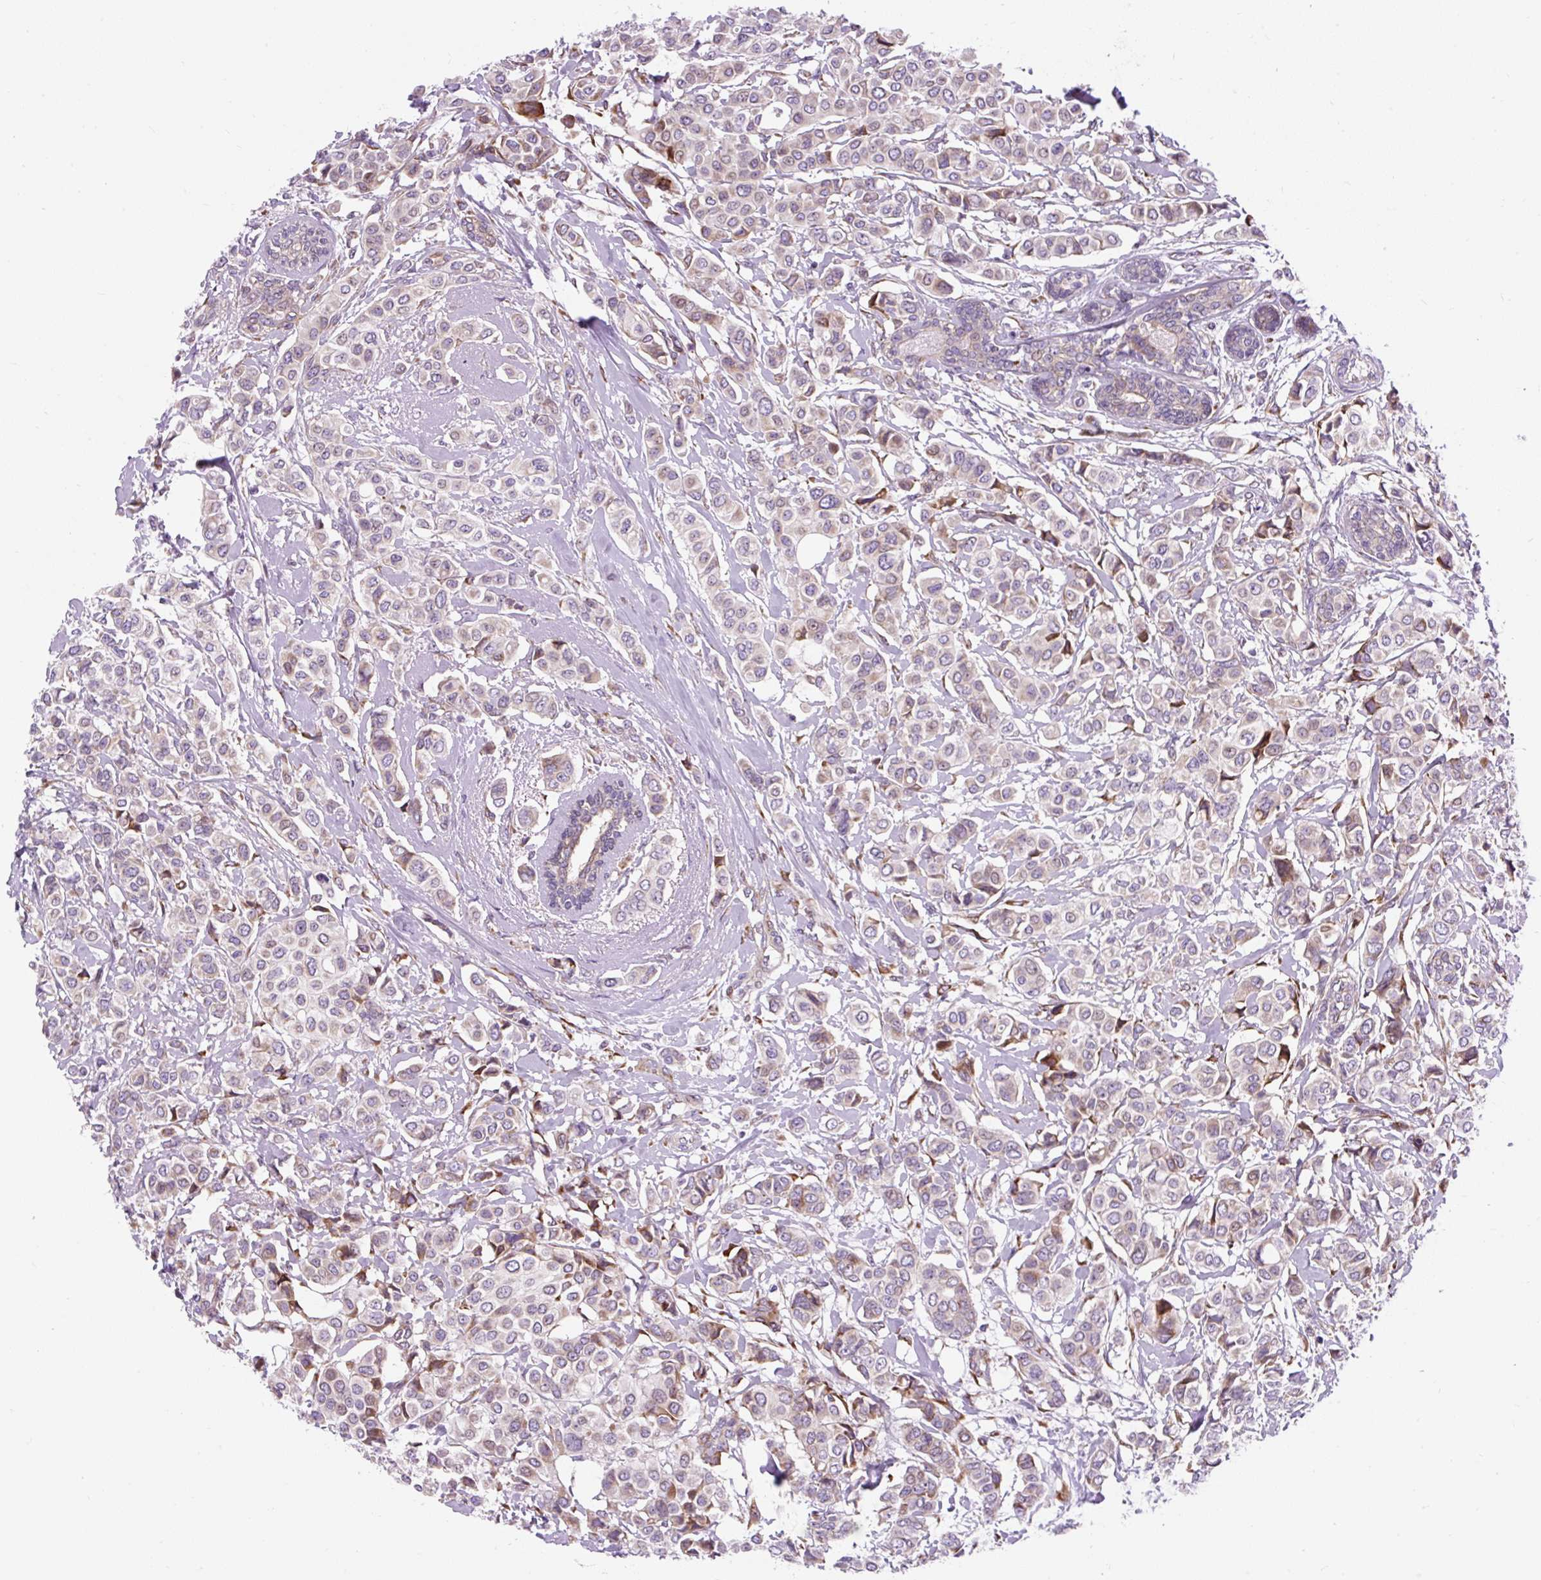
{"staining": {"intensity": "moderate", "quantity": "<25%", "location": "cytoplasmic/membranous"}, "tissue": "breast cancer", "cell_type": "Tumor cells", "image_type": "cancer", "snomed": [{"axis": "morphology", "description": "Lobular carcinoma"}, {"axis": "topography", "description": "Breast"}], "caption": "Immunohistochemistry (DAB) staining of human breast cancer (lobular carcinoma) shows moderate cytoplasmic/membranous protein staining in about <25% of tumor cells.", "gene": "CISD3", "patient": {"sex": "female", "age": 51}}